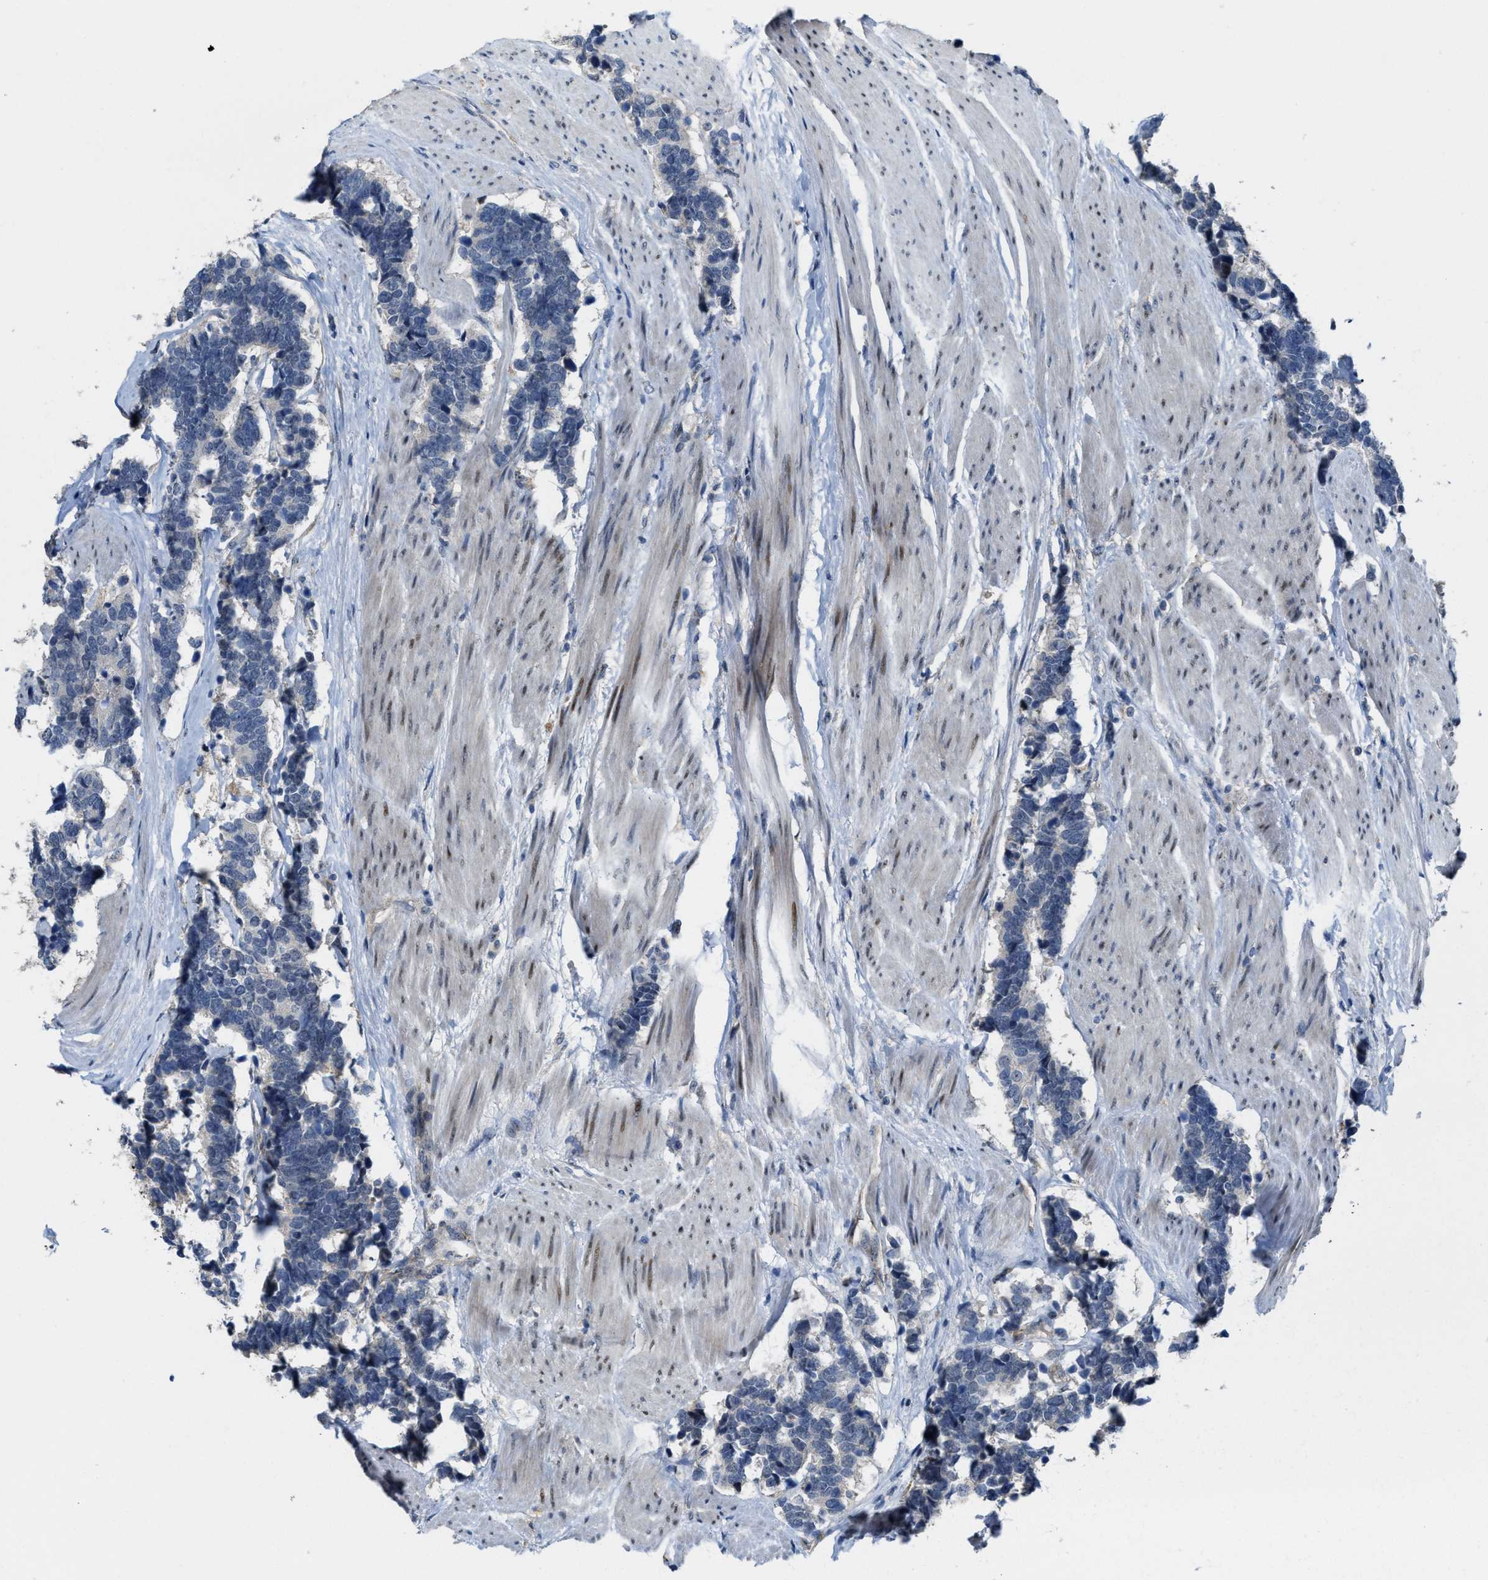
{"staining": {"intensity": "negative", "quantity": "none", "location": "none"}, "tissue": "carcinoid", "cell_type": "Tumor cells", "image_type": "cancer", "snomed": [{"axis": "morphology", "description": "Carcinoma, NOS"}, {"axis": "morphology", "description": "Carcinoid, malignant, NOS"}, {"axis": "topography", "description": "Urinary bladder"}], "caption": "An image of carcinoid stained for a protein exhibits no brown staining in tumor cells.", "gene": "ZNF783", "patient": {"sex": "male", "age": 57}}